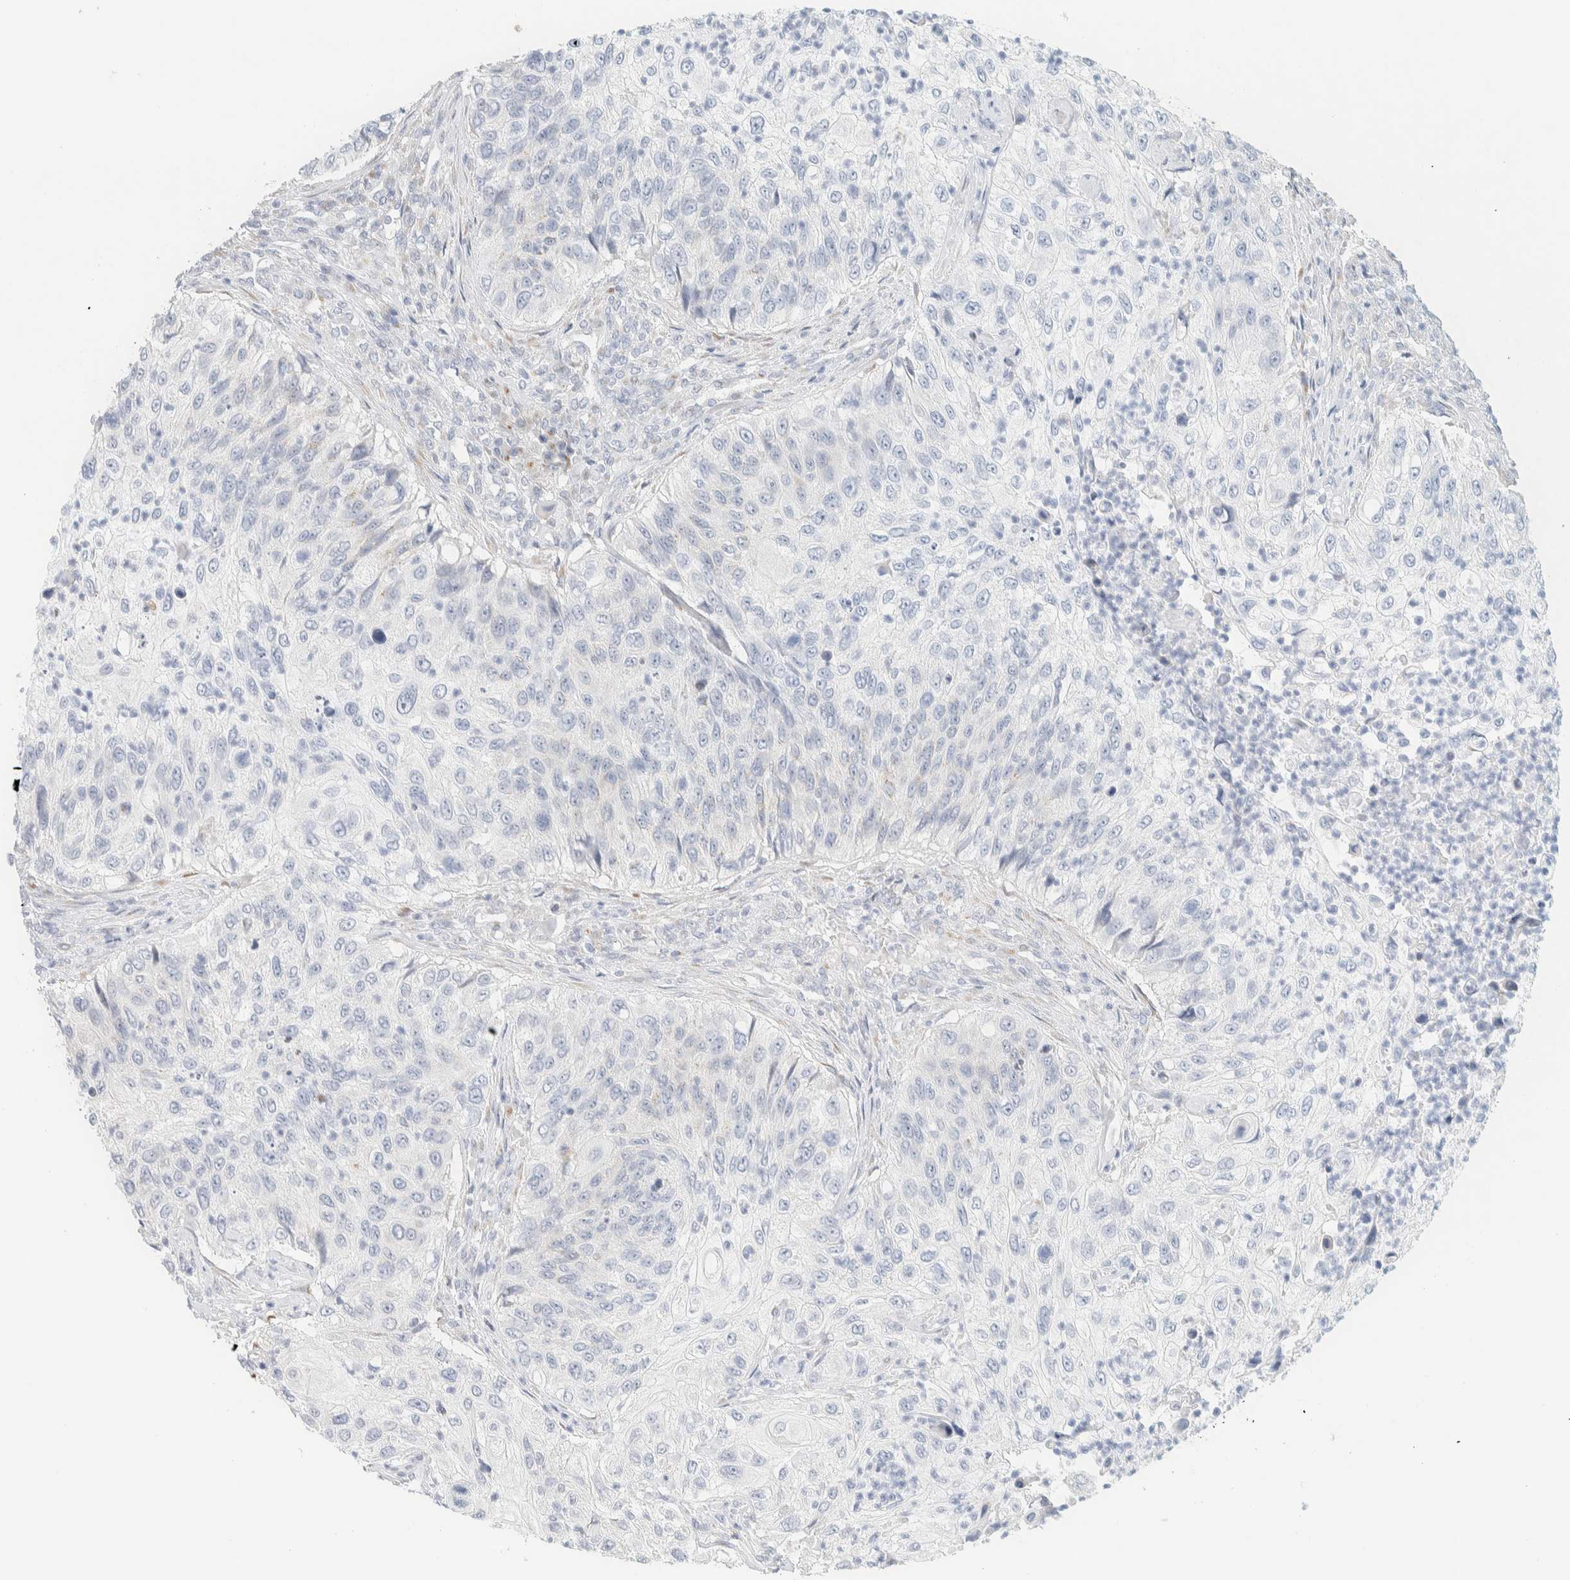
{"staining": {"intensity": "negative", "quantity": "none", "location": "none"}, "tissue": "urothelial cancer", "cell_type": "Tumor cells", "image_type": "cancer", "snomed": [{"axis": "morphology", "description": "Urothelial carcinoma, High grade"}, {"axis": "topography", "description": "Urinary bladder"}], "caption": "A high-resolution micrograph shows immunohistochemistry staining of urothelial carcinoma (high-grade), which displays no significant staining in tumor cells.", "gene": "SPNS3", "patient": {"sex": "female", "age": 60}}